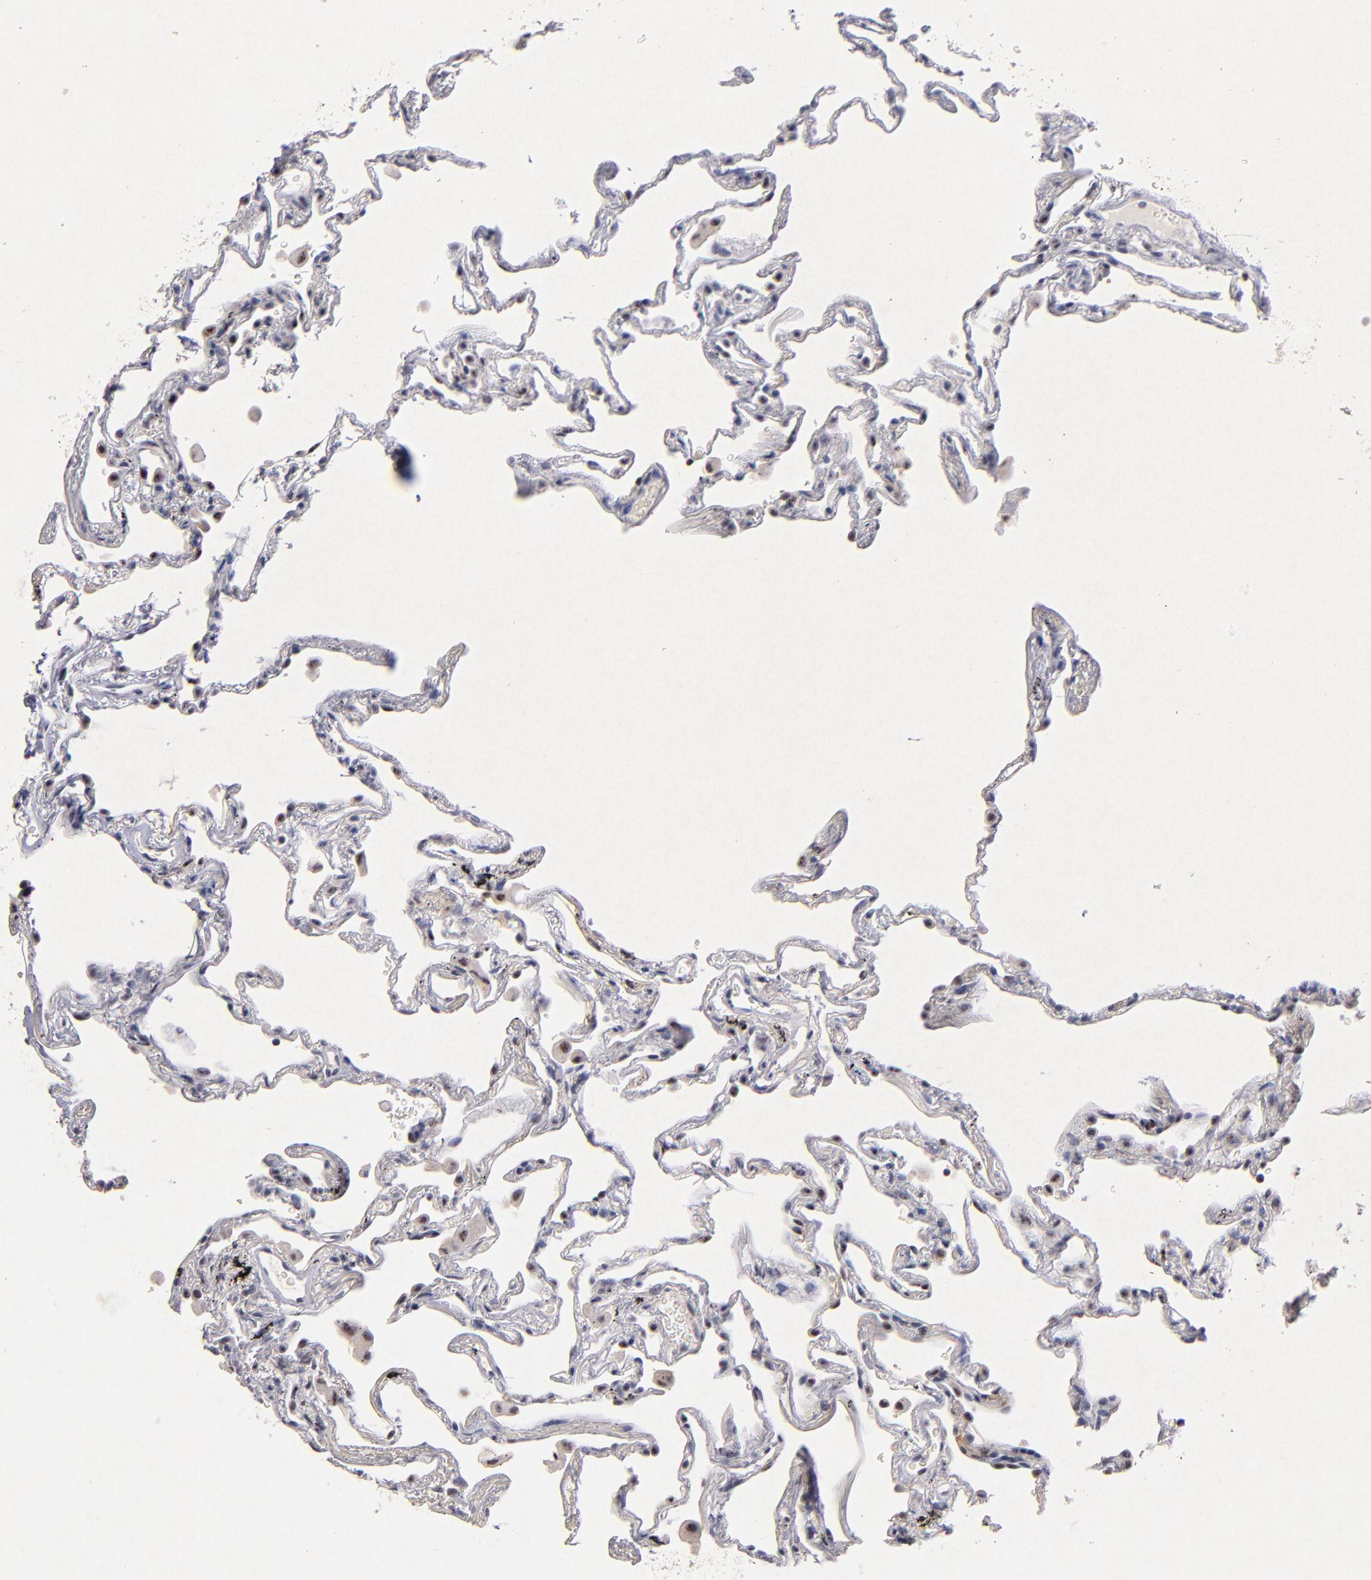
{"staining": {"intensity": "moderate", "quantity": "<25%", "location": "nuclear"}, "tissue": "lung", "cell_type": "Alveolar cells", "image_type": "normal", "snomed": [{"axis": "morphology", "description": "Normal tissue, NOS"}, {"axis": "morphology", "description": "Inflammation, NOS"}, {"axis": "topography", "description": "Lung"}], "caption": "The micrograph displays staining of unremarkable lung, revealing moderate nuclear protein expression (brown color) within alveolar cells. The protein is shown in brown color, while the nuclei are stained blue.", "gene": "RAF1", "patient": {"sex": "male", "age": 69}}